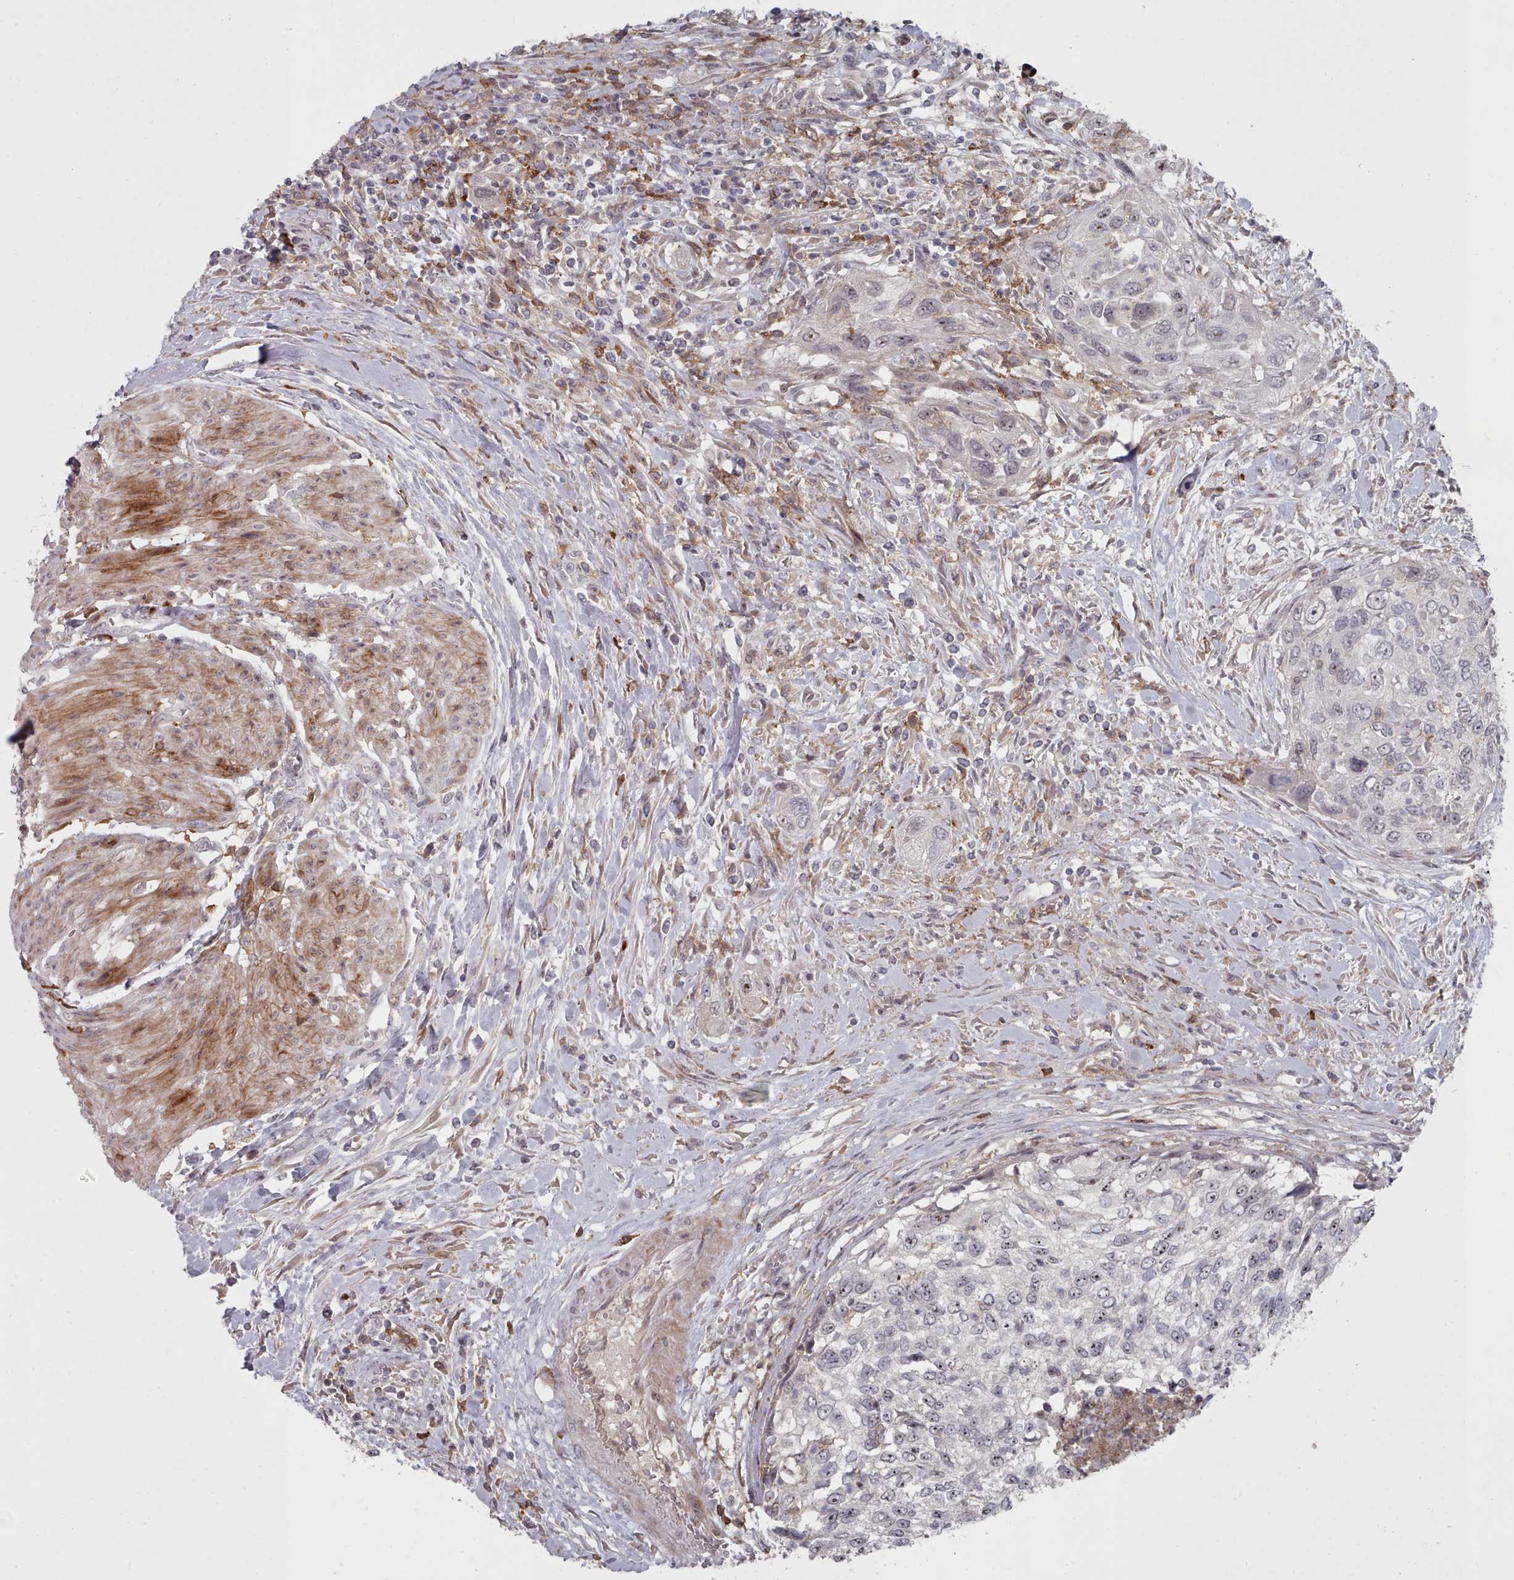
{"staining": {"intensity": "weak", "quantity": "<25%", "location": "nuclear"}, "tissue": "urothelial cancer", "cell_type": "Tumor cells", "image_type": "cancer", "snomed": [{"axis": "morphology", "description": "Urothelial carcinoma, High grade"}, {"axis": "topography", "description": "Urinary bladder"}], "caption": "DAB immunohistochemical staining of human urothelial cancer demonstrates no significant positivity in tumor cells.", "gene": "COL8A2", "patient": {"sex": "female", "age": 60}}